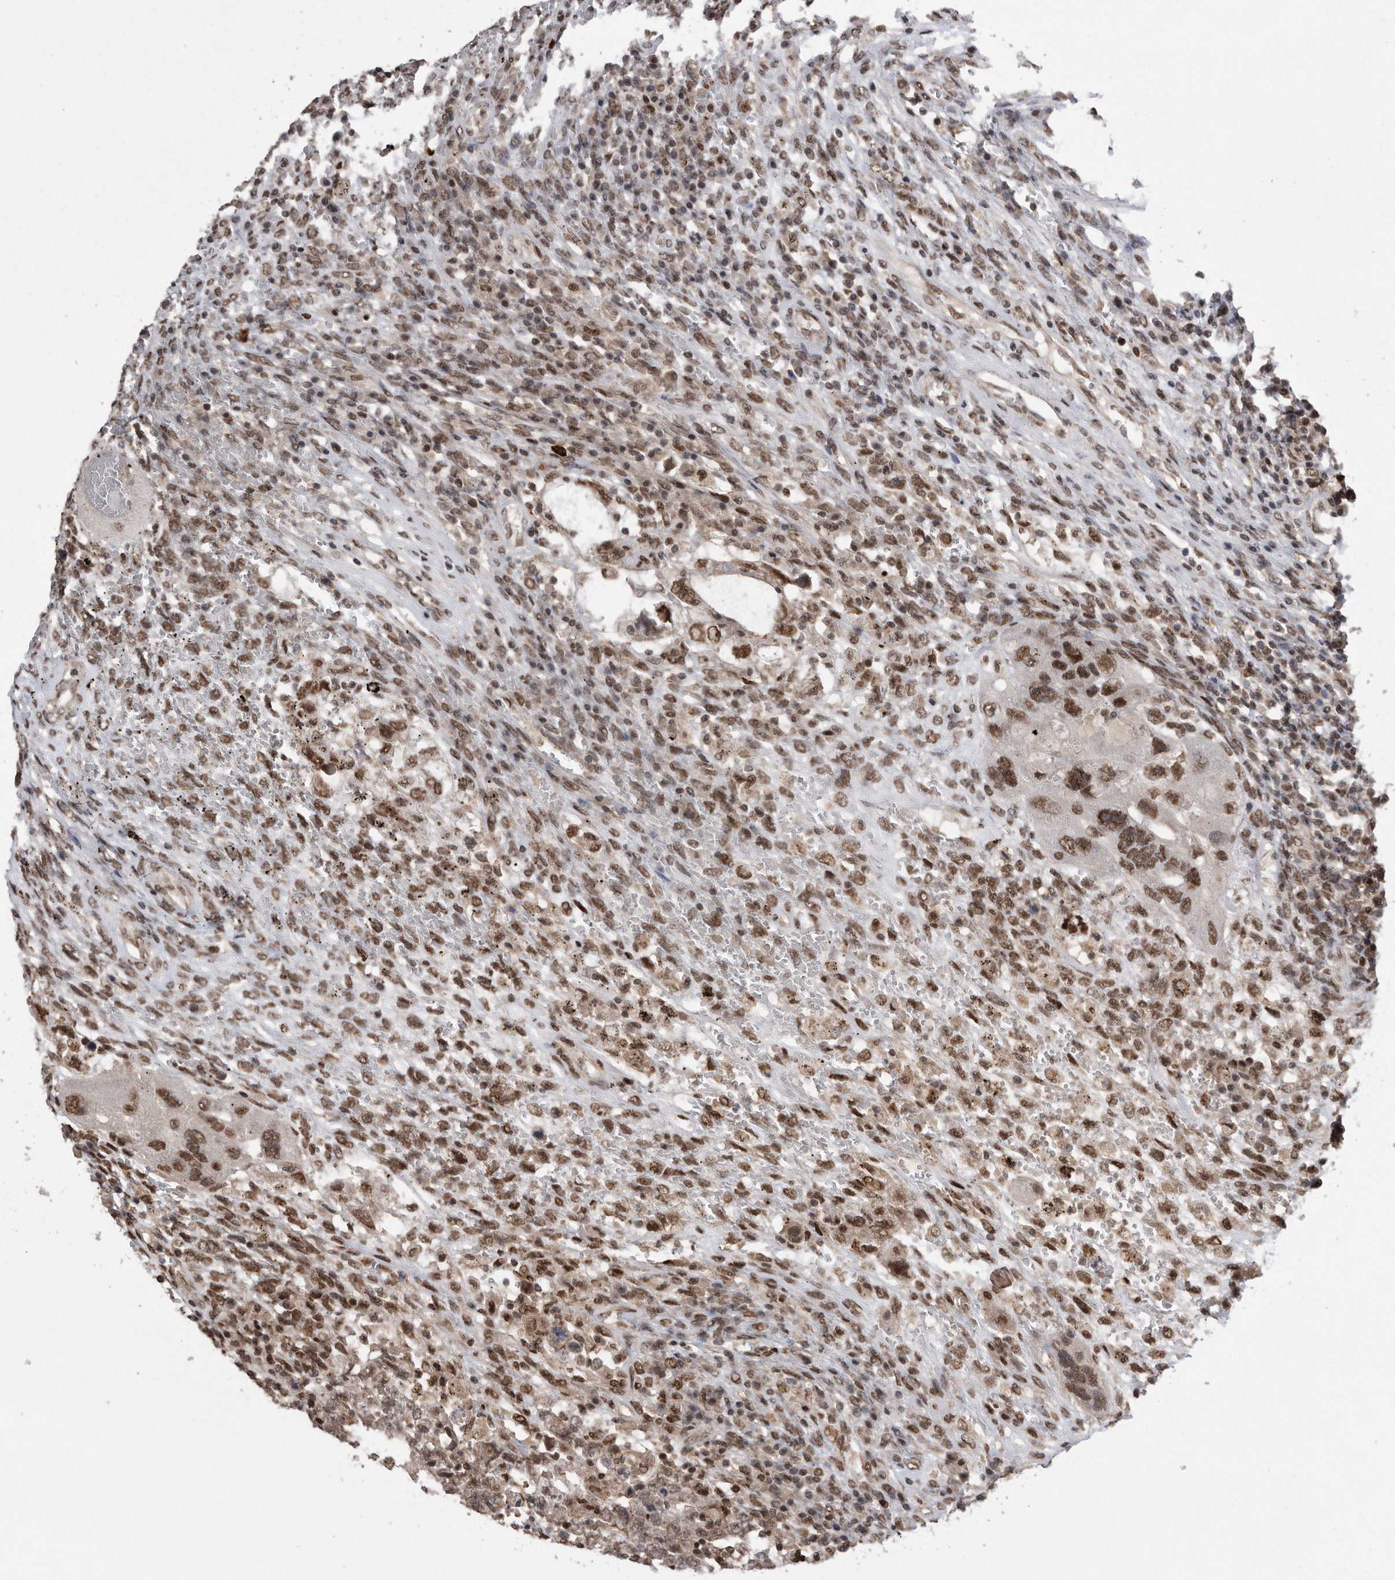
{"staining": {"intensity": "moderate", "quantity": ">75%", "location": "nuclear"}, "tissue": "testis cancer", "cell_type": "Tumor cells", "image_type": "cancer", "snomed": [{"axis": "morphology", "description": "Carcinoma, Embryonal, NOS"}, {"axis": "topography", "description": "Testis"}], "caption": "This is an image of immunohistochemistry (IHC) staining of testis embryonal carcinoma, which shows moderate staining in the nuclear of tumor cells.", "gene": "TDRD3", "patient": {"sex": "male", "age": 26}}